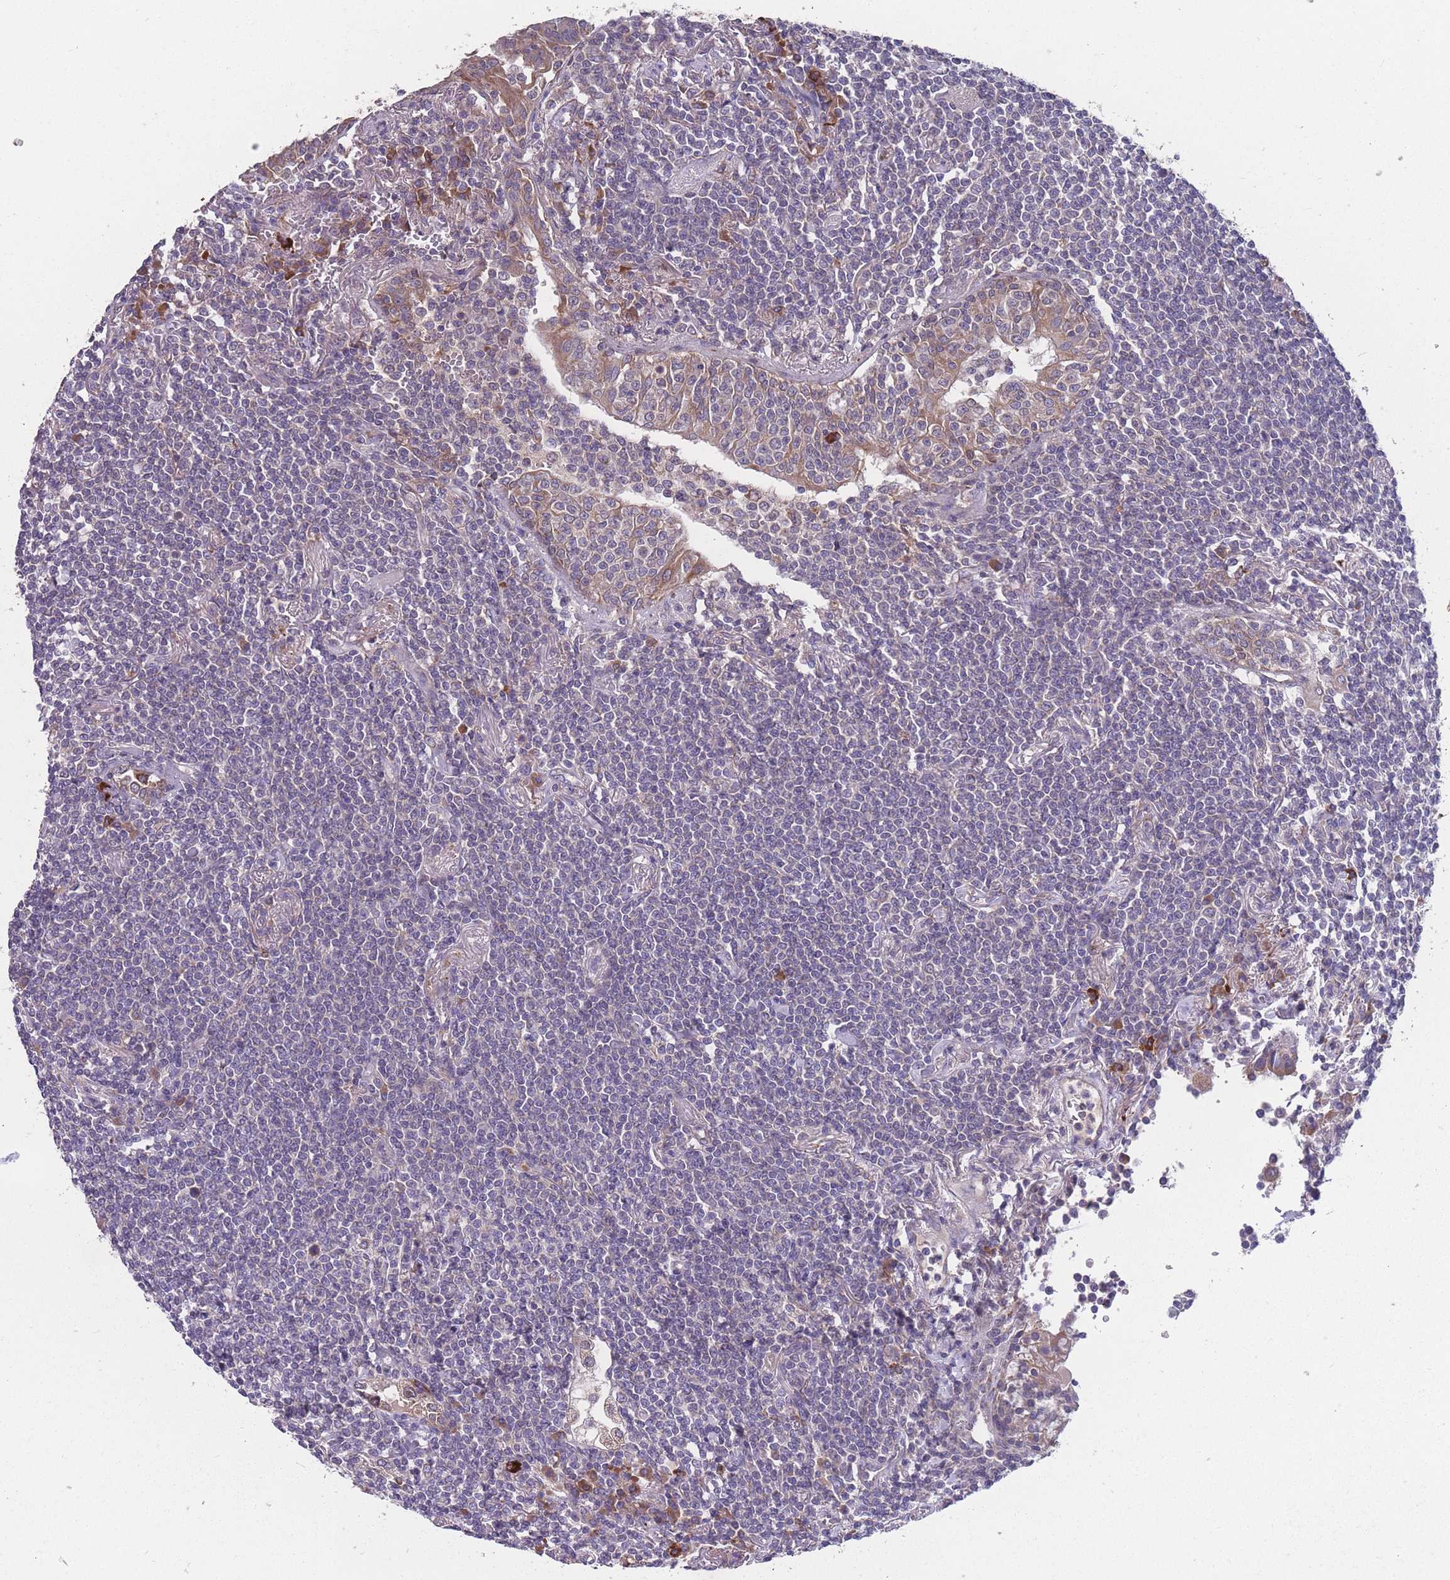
{"staining": {"intensity": "negative", "quantity": "none", "location": "none"}, "tissue": "lymphoma", "cell_type": "Tumor cells", "image_type": "cancer", "snomed": [{"axis": "morphology", "description": "Malignant lymphoma, non-Hodgkin's type, Low grade"}, {"axis": "topography", "description": "Lung"}], "caption": "This is an immunohistochemistry (IHC) histopathology image of human low-grade malignant lymphoma, non-Hodgkin's type. There is no staining in tumor cells.", "gene": "STIM2", "patient": {"sex": "female", "age": 71}}